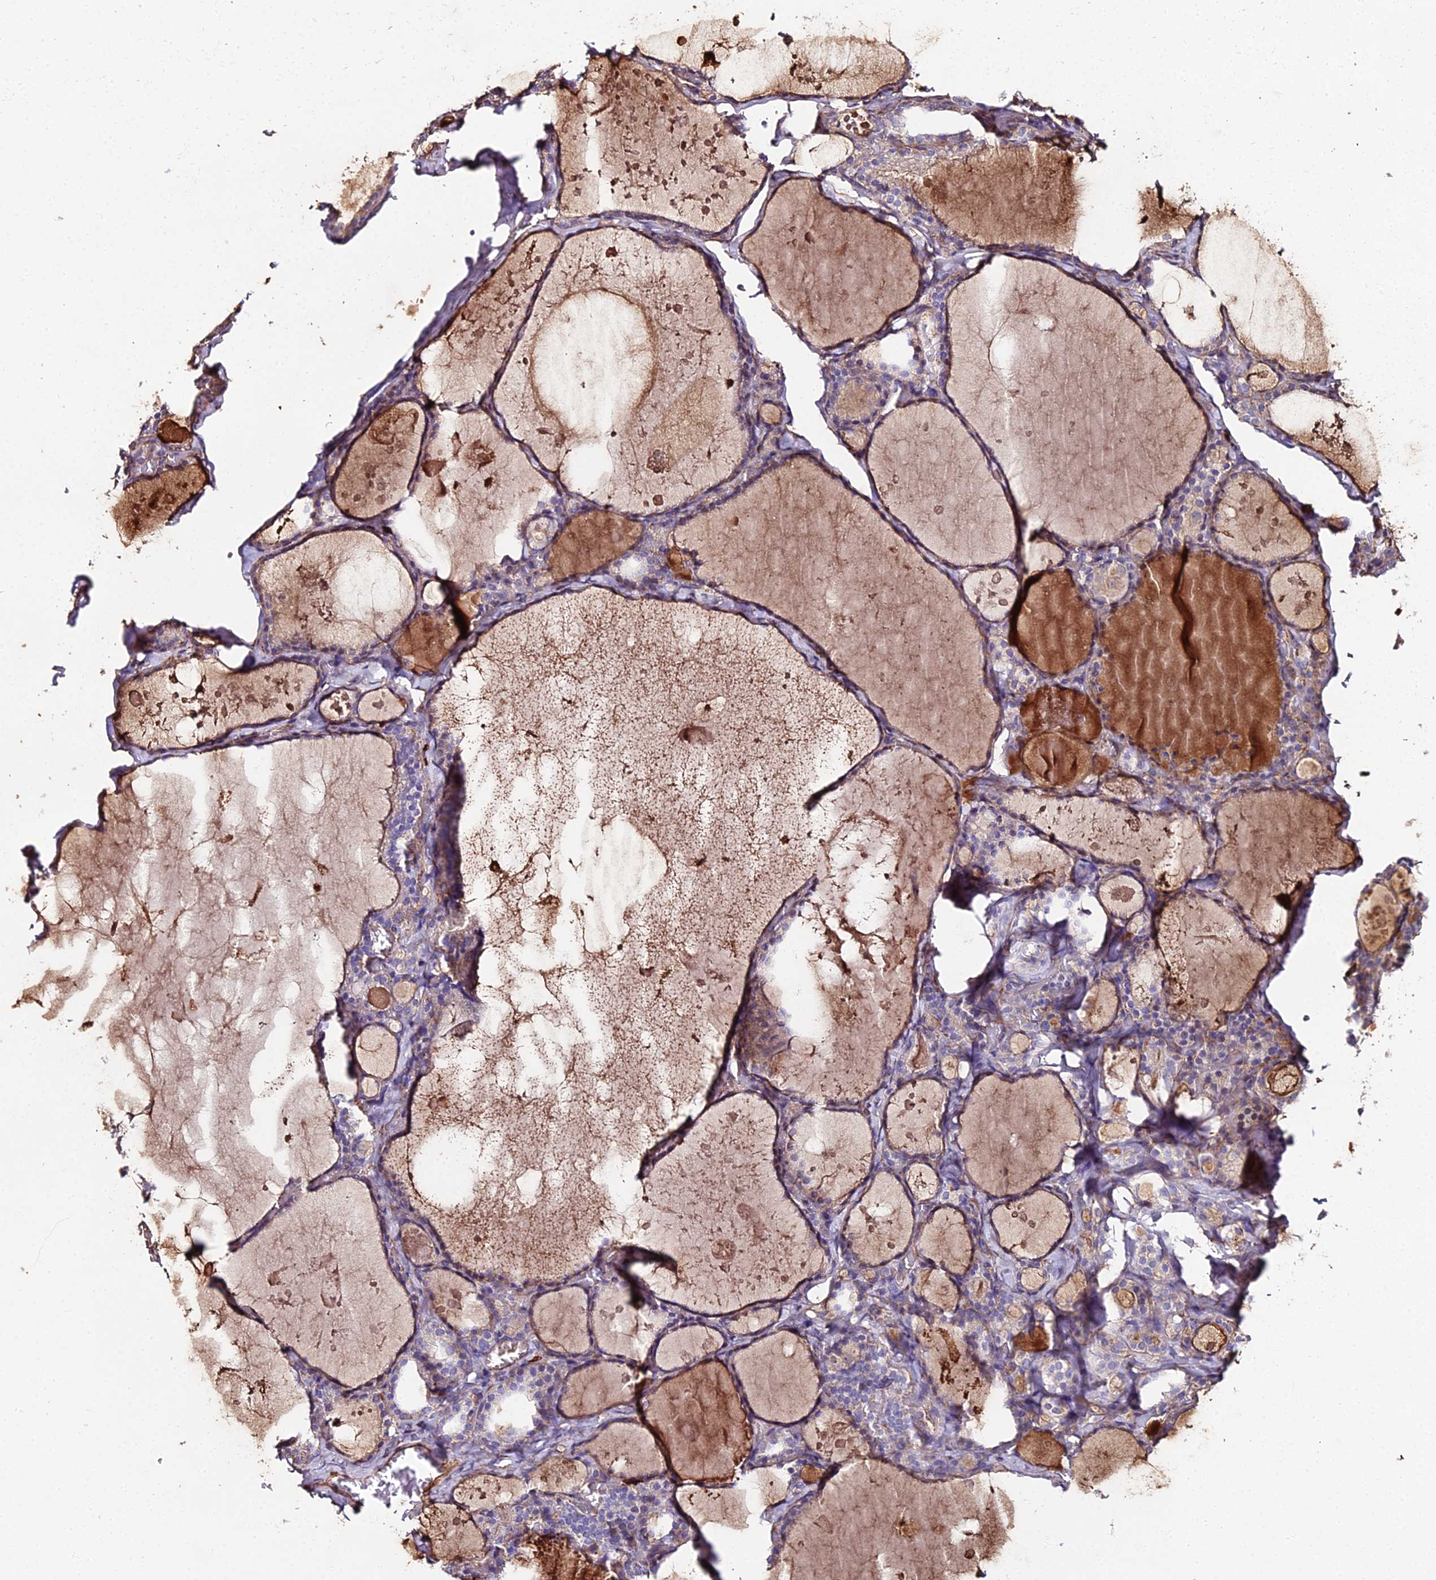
{"staining": {"intensity": "weak", "quantity": "25%-75%", "location": "cytoplasmic/membranous"}, "tissue": "thyroid gland", "cell_type": "Glandular cells", "image_type": "normal", "snomed": [{"axis": "morphology", "description": "Normal tissue, NOS"}, {"axis": "topography", "description": "Thyroid gland"}], "caption": "IHC photomicrograph of benign human thyroid gland stained for a protein (brown), which shows low levels of weak cytoplasmic/membranous staining in approximately 25%-75% of glandular cells.", "gene": "BEX4", "patient": {"sex": "male", "age": 56}}